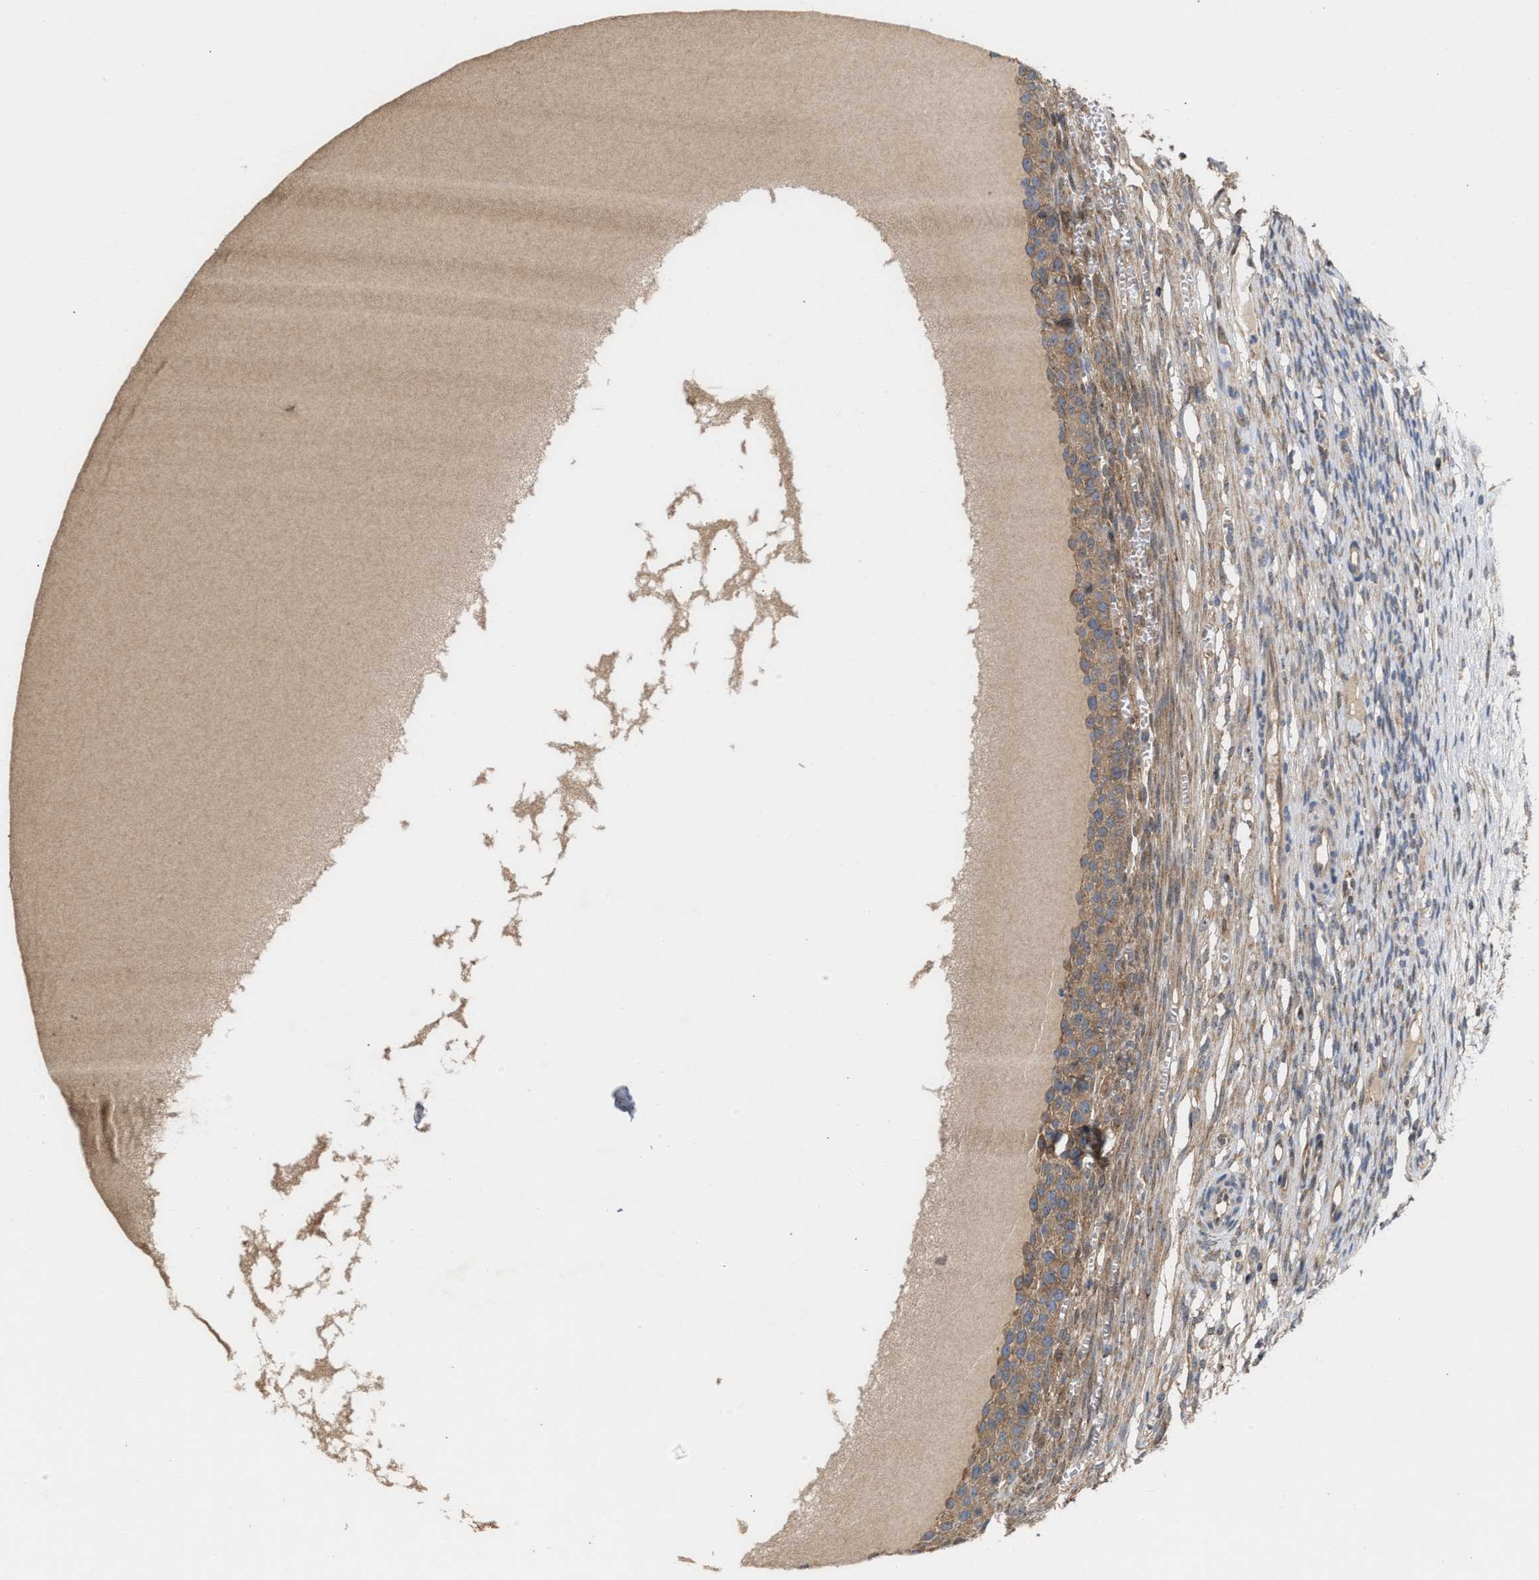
{"staining": {"intensity": "moderate", "quantity": ">75%", "location": "cytoplasmic/membranous"}, "tissue": "ovary", "cell_type": "Follicle cells", "image_type": "normal", "snomed": [{"axis": "morphology", "description": "Normal tissue, NOS"}, {"axis": "topography", "description": "Ovary"}], "caption": "The histopathology image displays staining of benign ovary, revealing moderate cytoplasmic/membranous protein positivity (brown color) within follicle cells. The staining was performed using DAB (3,3'-diaminobenzidine), with brown indicating positive protein expression. Nuclei are stained blue with hematoxylin.", "gene": "BBLN", "patient": {"sex": "female", "age": 33}}